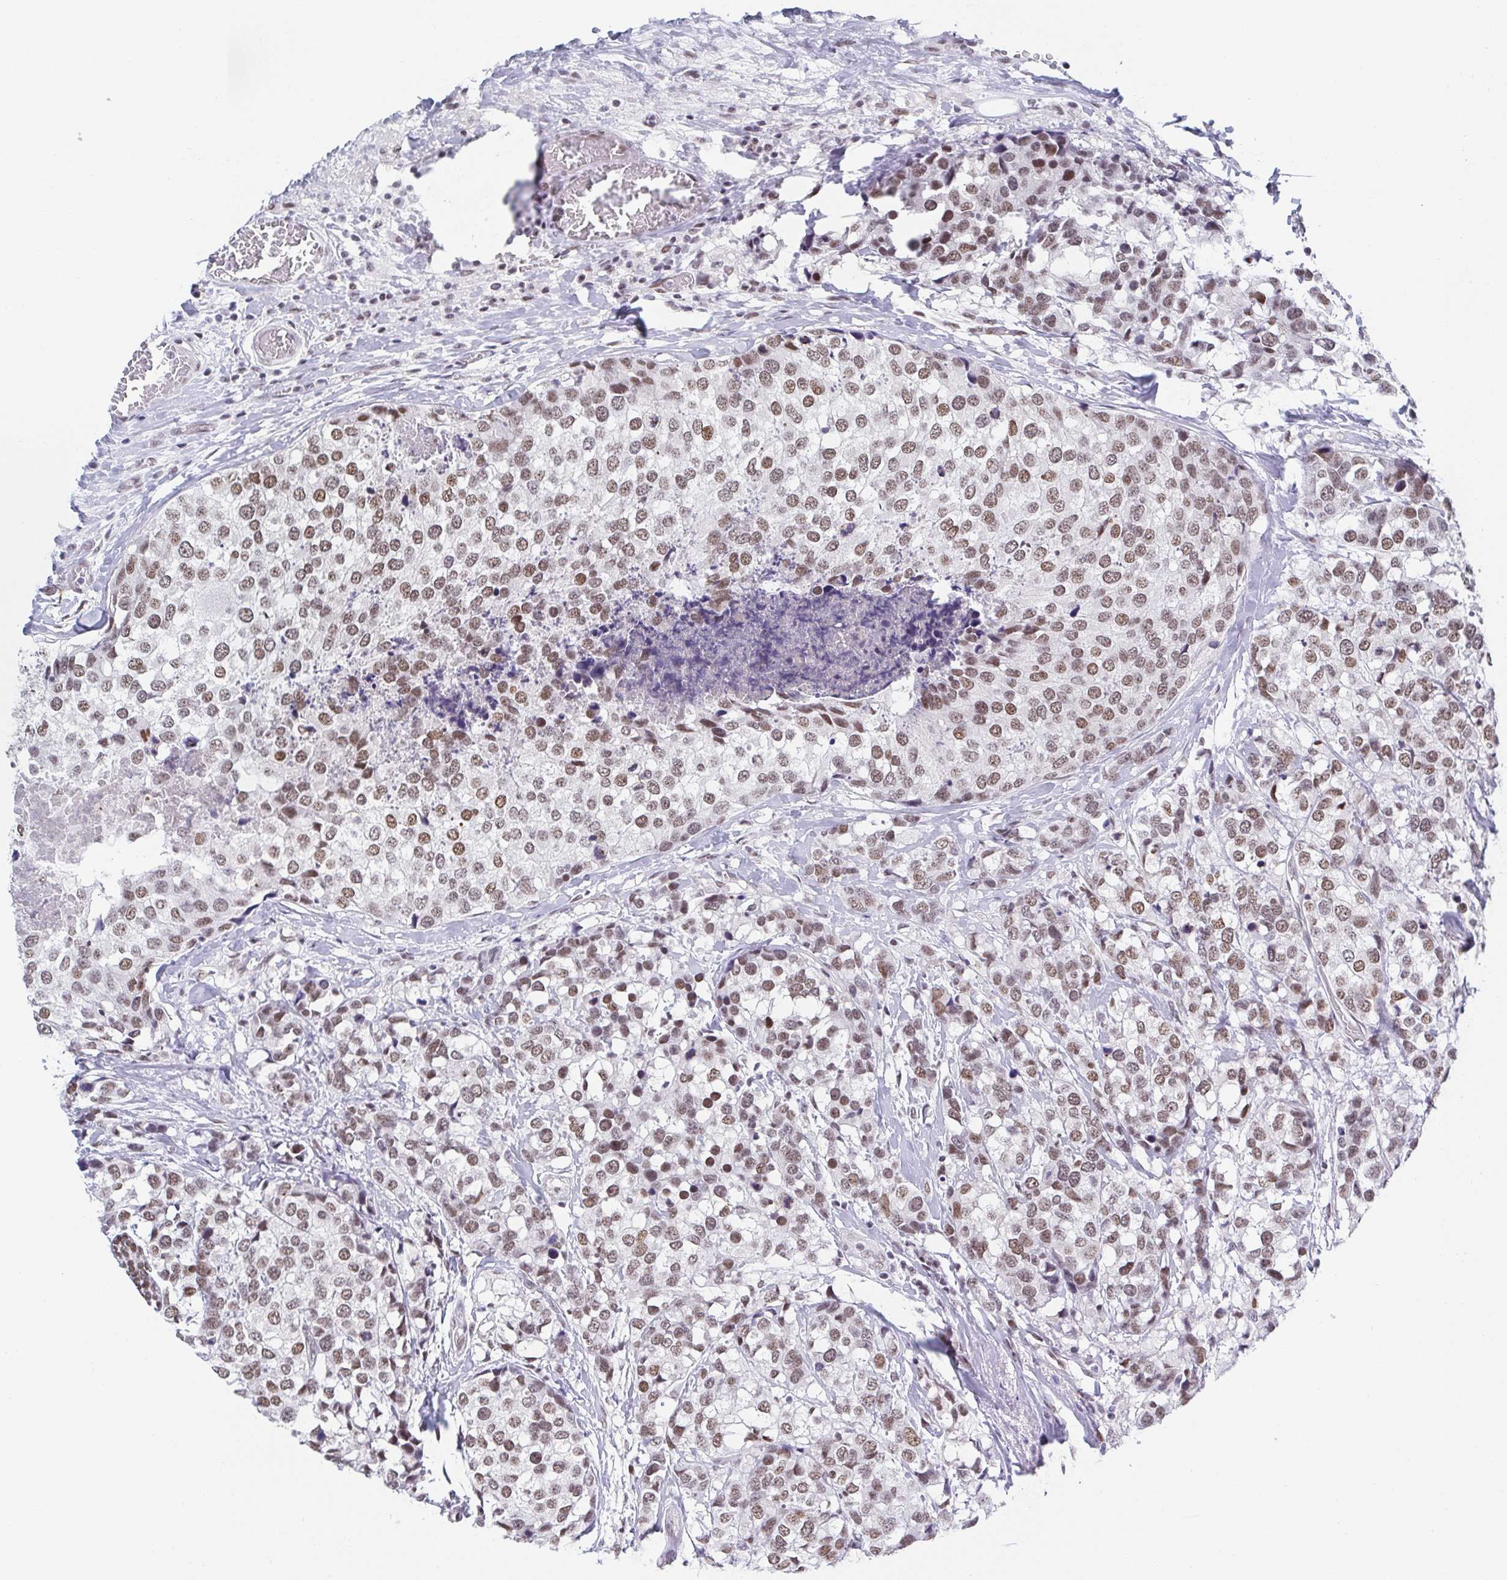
{"staining": {"intensity": "moderate", "quantity": ">75%", "location": "nuclear"}, "tissue": "breast cancer", "cell_type": "Tumor cells", "image_type": "cancer", "snomed": [{"axis": "morphology", "description": "Lobular carcinoma"}, {"axis": "topography", "description": "Breast"}], "caption": "Tumor cells reveal moderate nuclear positivity in approximately >75% of cells in lobular carcinoma (breast). Ihc stains the protein of interest in brown and the nuclei are stained blue.", "gene": "SLC7A10", "patient": {"sex": "female", "age": 59}}